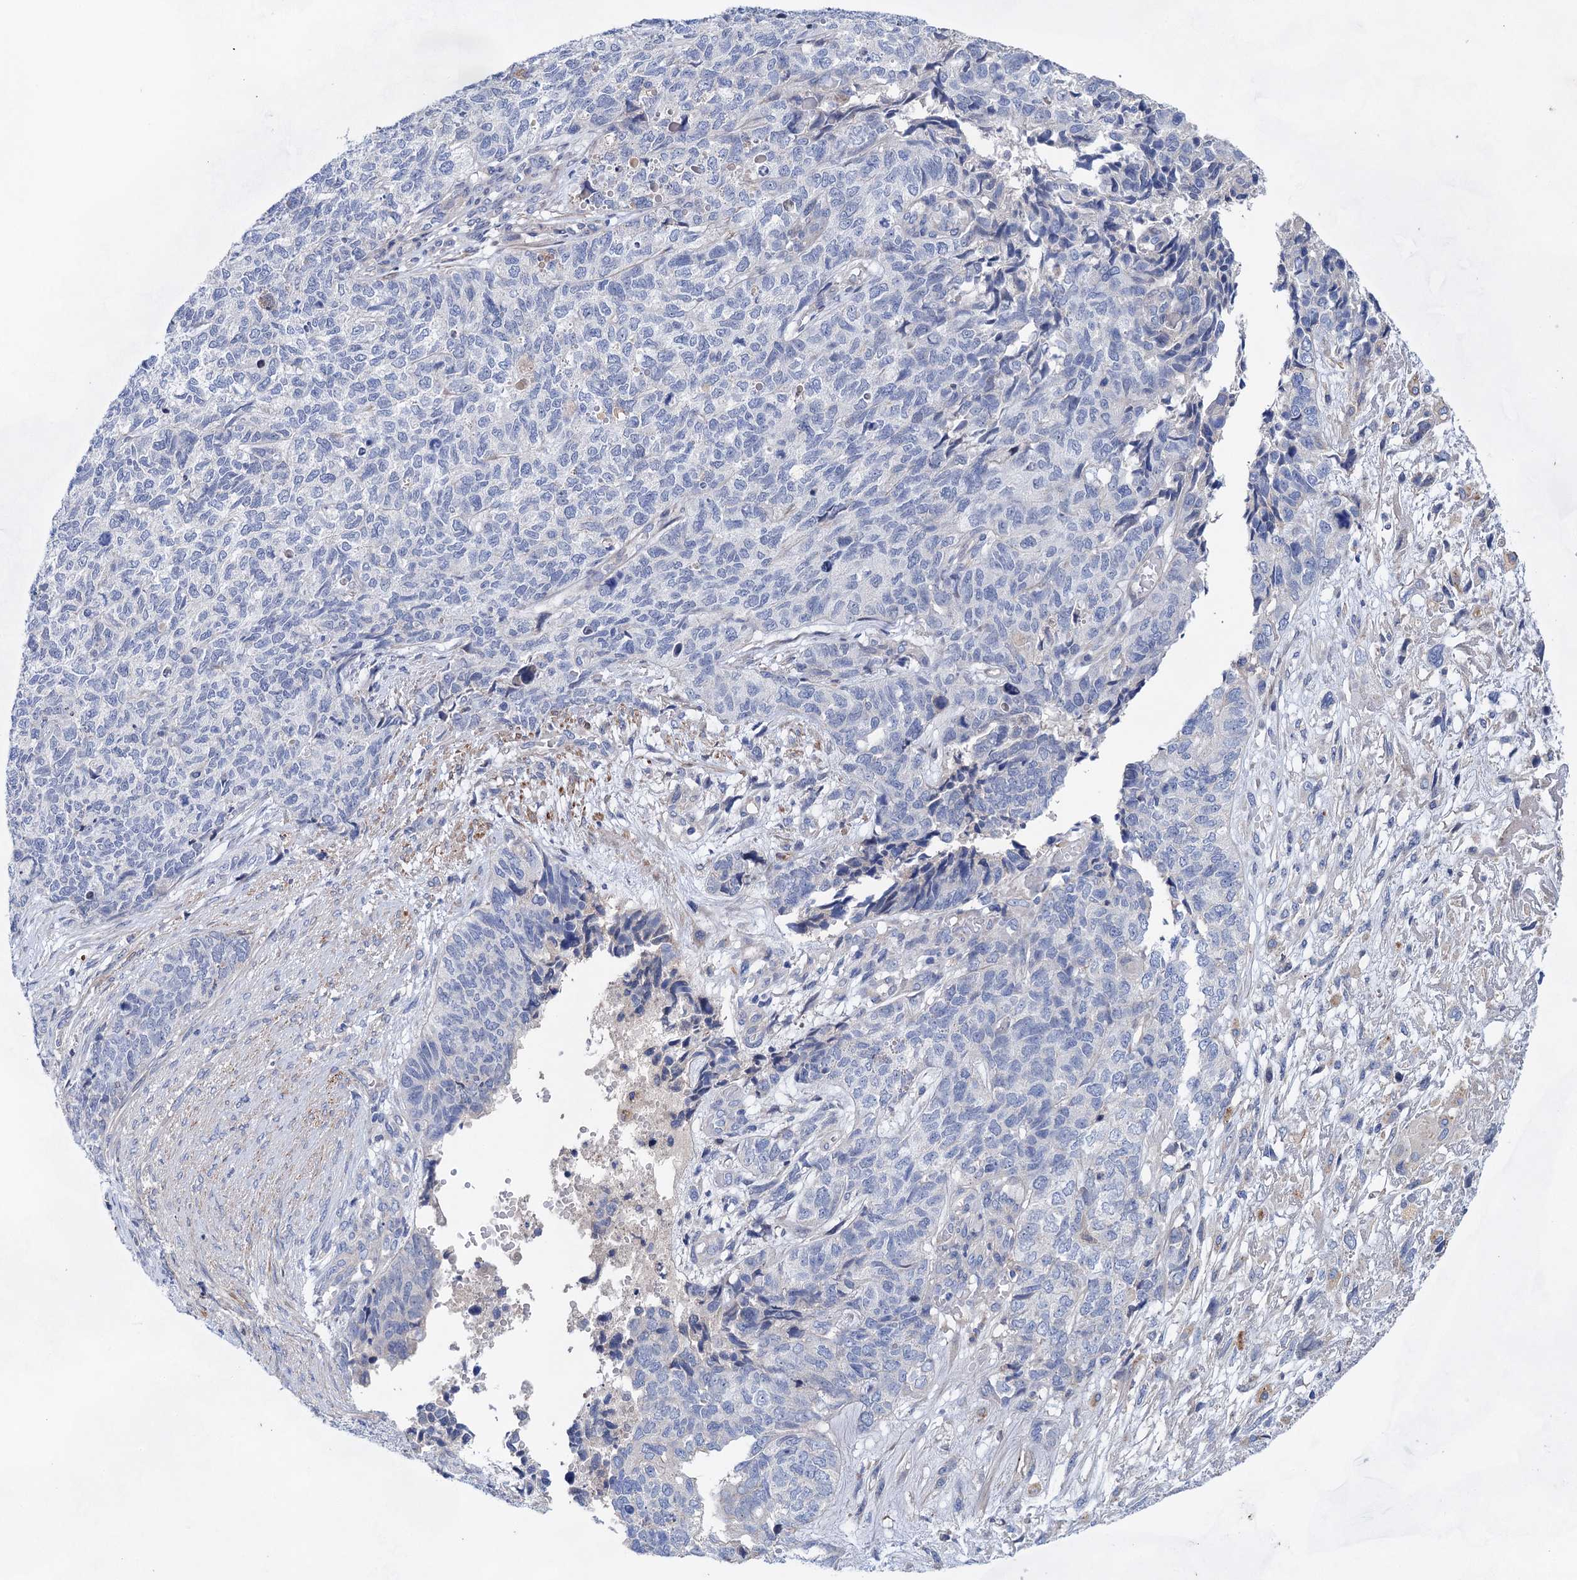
{"staining": {"intensity": "negative", "quantity": "none", "location": "none"}, "tissue": "cervical cancer", "cell_type": "Tumor cells", "image_type": "cancer", "snomed": [{"axis": "morphology", "description": "Squamous cell carcinoma, NOS"}, {"axis": "topography", "description": "Cervix"}], "caption": "Immunohistochemistry micrograph of human squamous cell carcinoma (cervical) stained for a protein (brown), which shows no staining in tumor cells. (DAB (3,3'-diaminobenzidine) immunohistochemistry, high magnification).", "gene": "GPR155", "patient": {"sex": "female", "age": 63}}